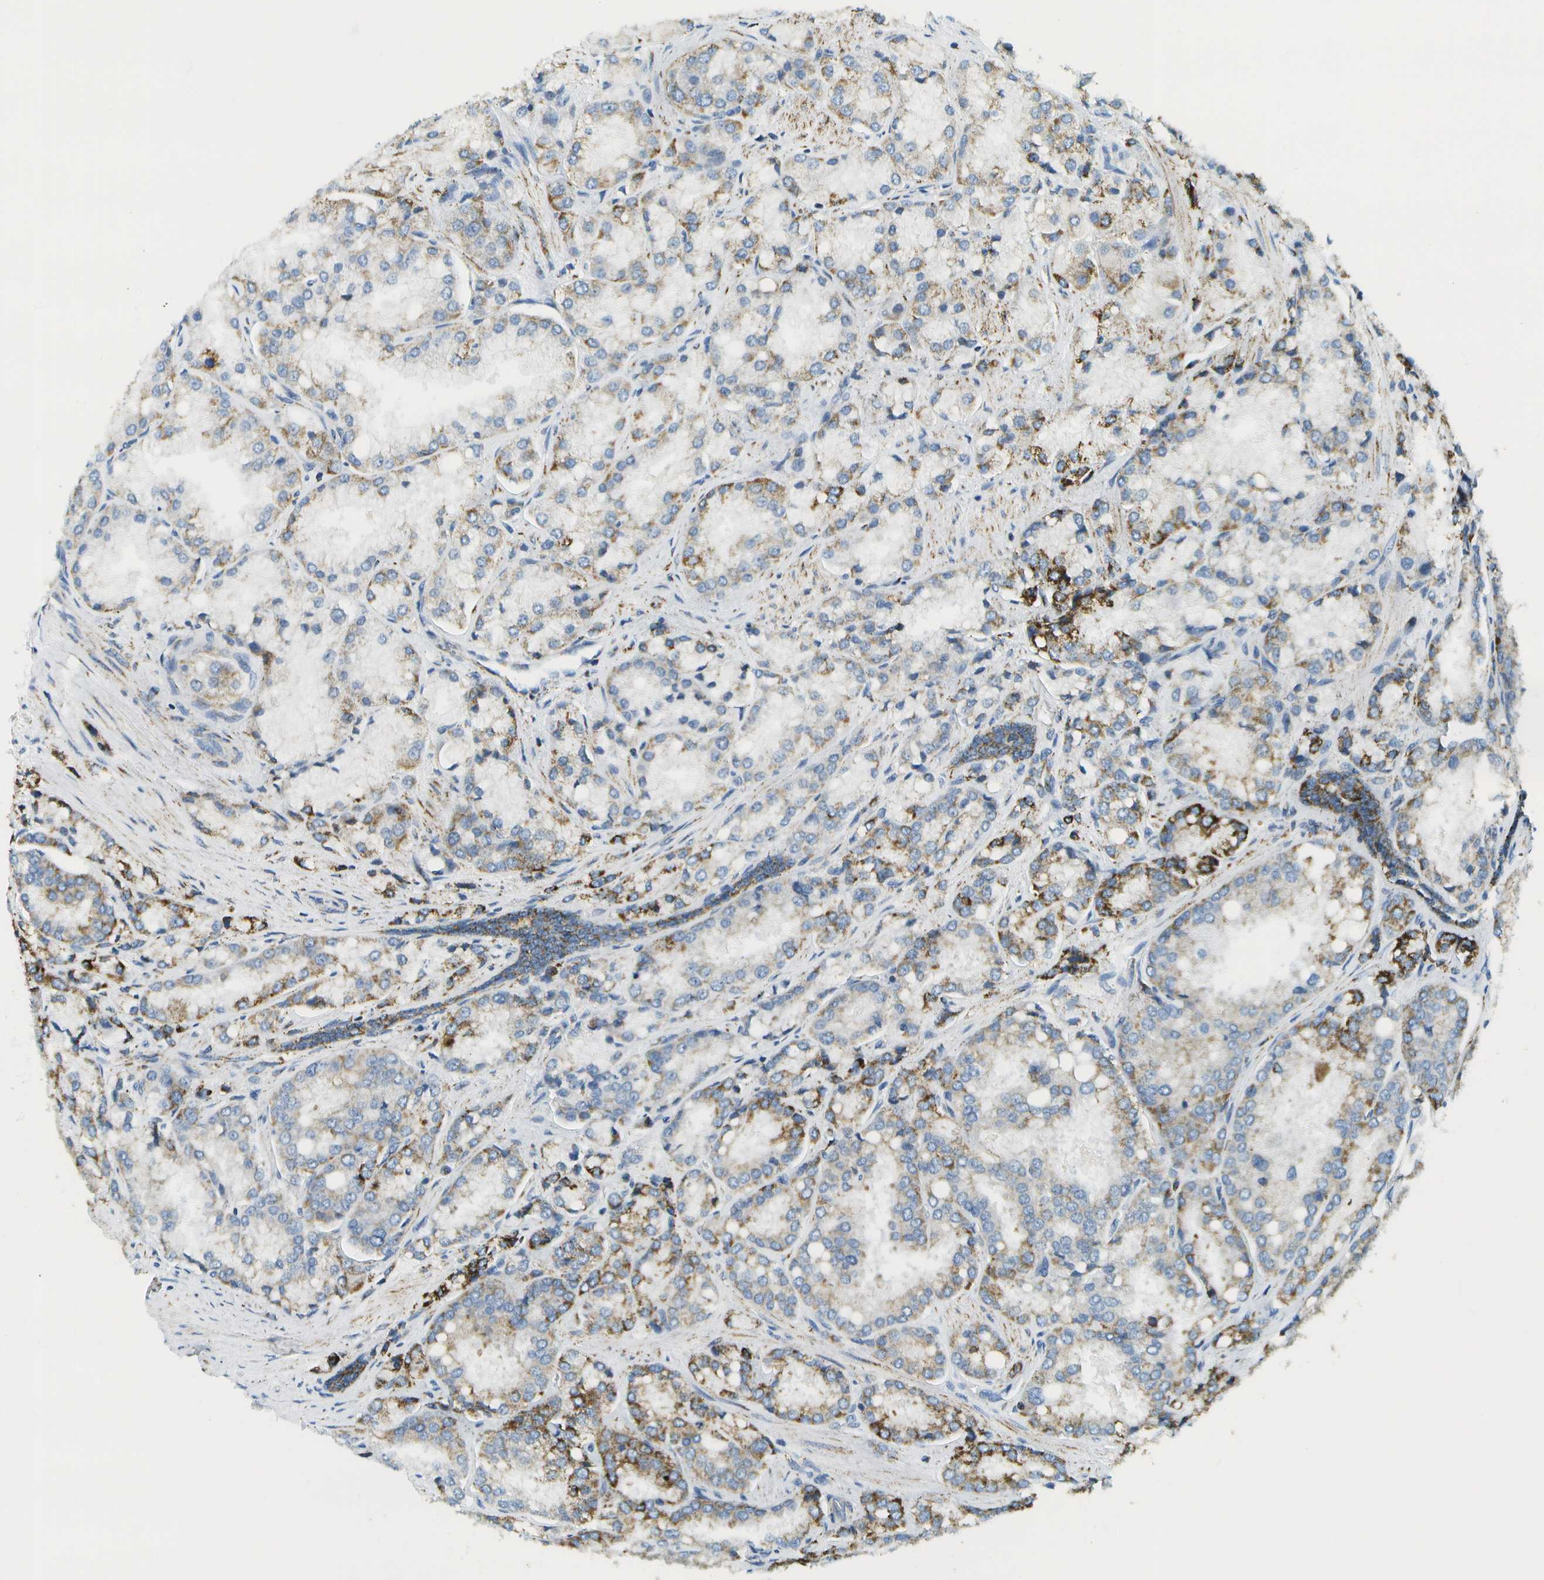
{"staining": {"intensity": "moderate", "quantity": "25%-75%", "location": "cytoplasmic/membranous"}, "tissue": "prostate cancer", "cell_type": "Tumor cells", "image_type": "cancer", "snomed": [{"axis": "morphology", "description": "Adenocarcinoma, High grade"}, {"axis": "topography", "description": "Prostate"}], "caption": "Prostate cancer stained with immunohistochemistry (IHC) exhibits moderate cytoplasmic/membranous staining in approximately 25%-75% of tumor cells.", "gene": "HLCS", "patient": {"sex": "male", "age": 50}}